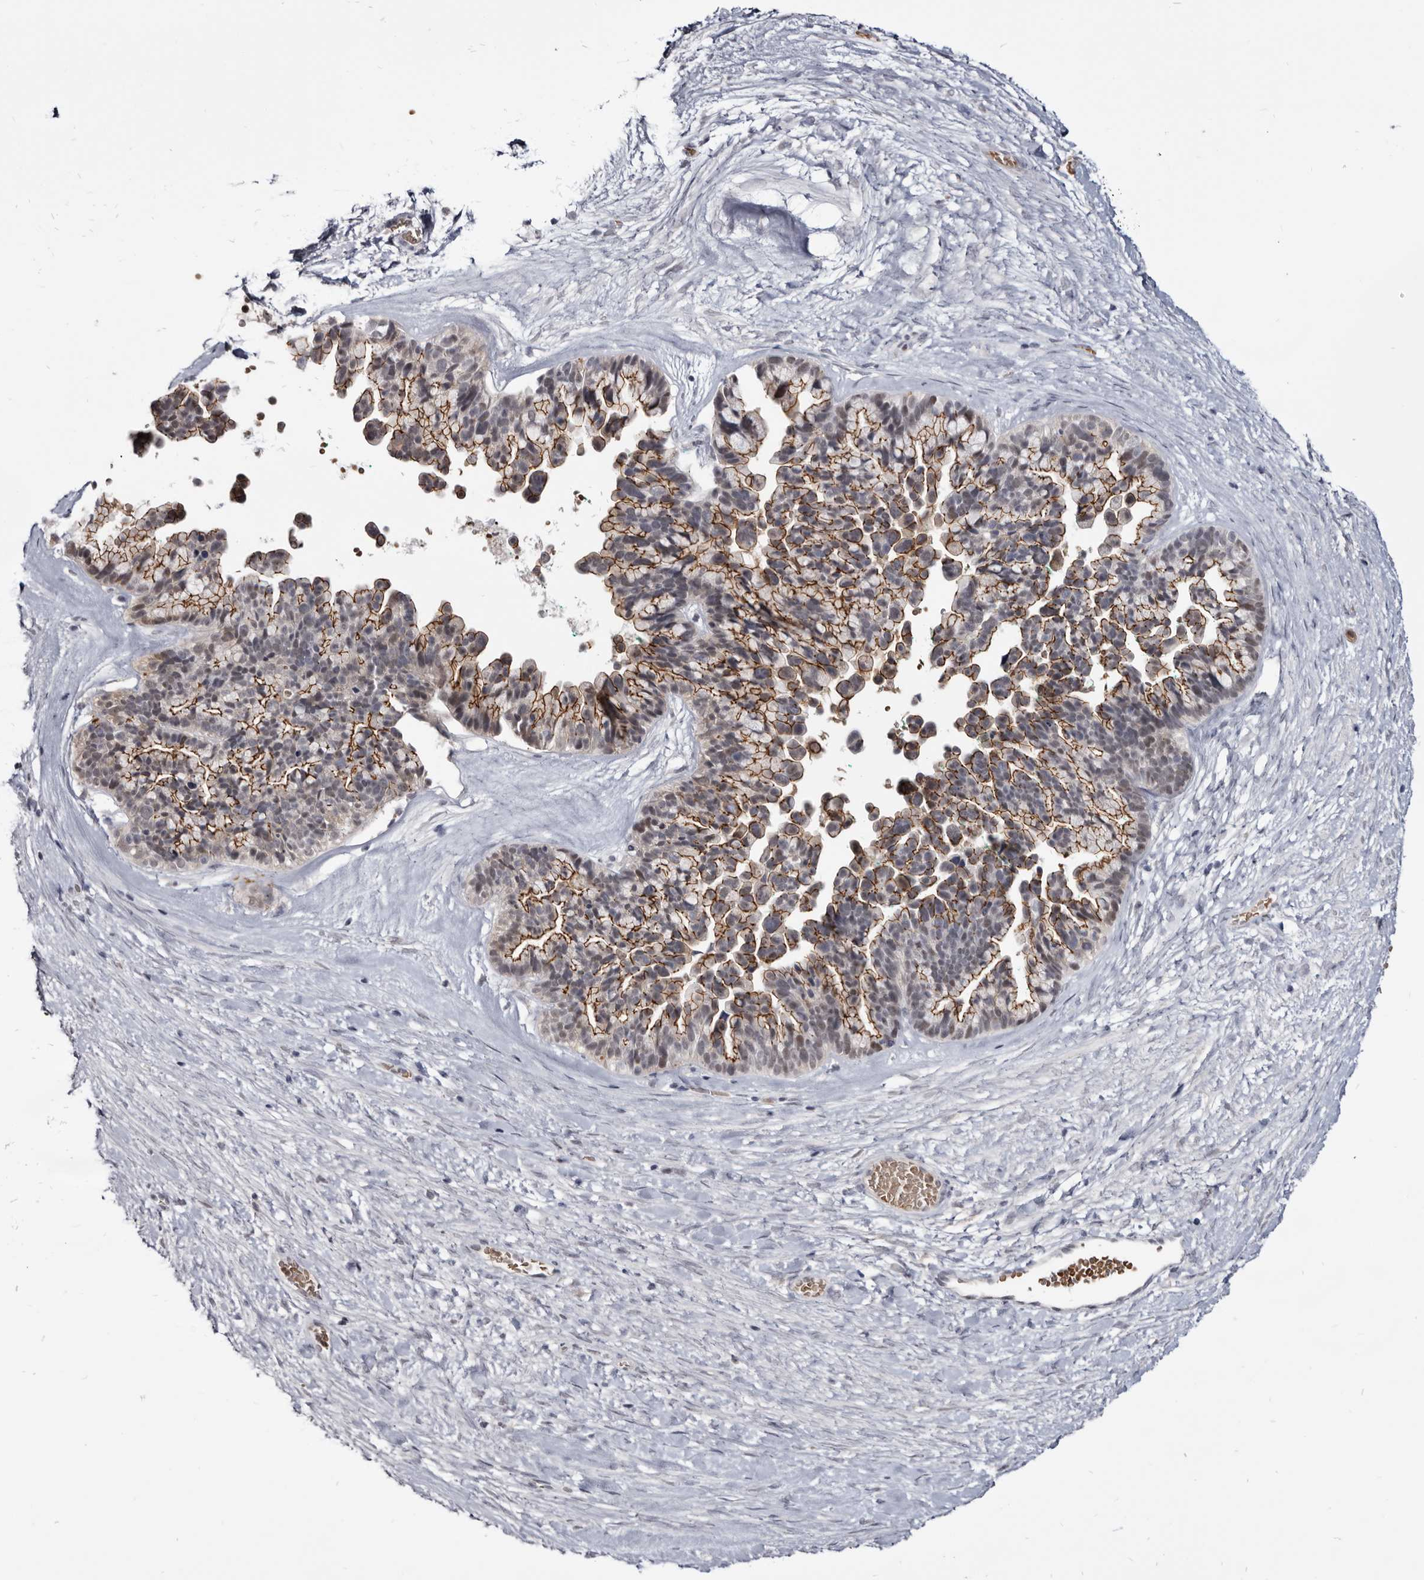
{"staining": {"intensity": "strong", "quantity": ">75%", "location": "cytoplasmic/membranous"}, "tissue": "ovarian cancer", "cell_type": "Tumor cells", "image_type": "cancer", "snomed": [{"axis": "morphology", "description": "Cystadenocarcinoma, serous, NOS"}, {"axis": "topography", "description": "Ovary"}], "caption": "Serous cystadenocarcinoma (ovarian) stained with a brown dye demonstrates strong cytoplasmic/membranous positive staining in about >75% of tumor cells.", "gene": "CGN", "patient": {"sex": "female", "age": 56}}